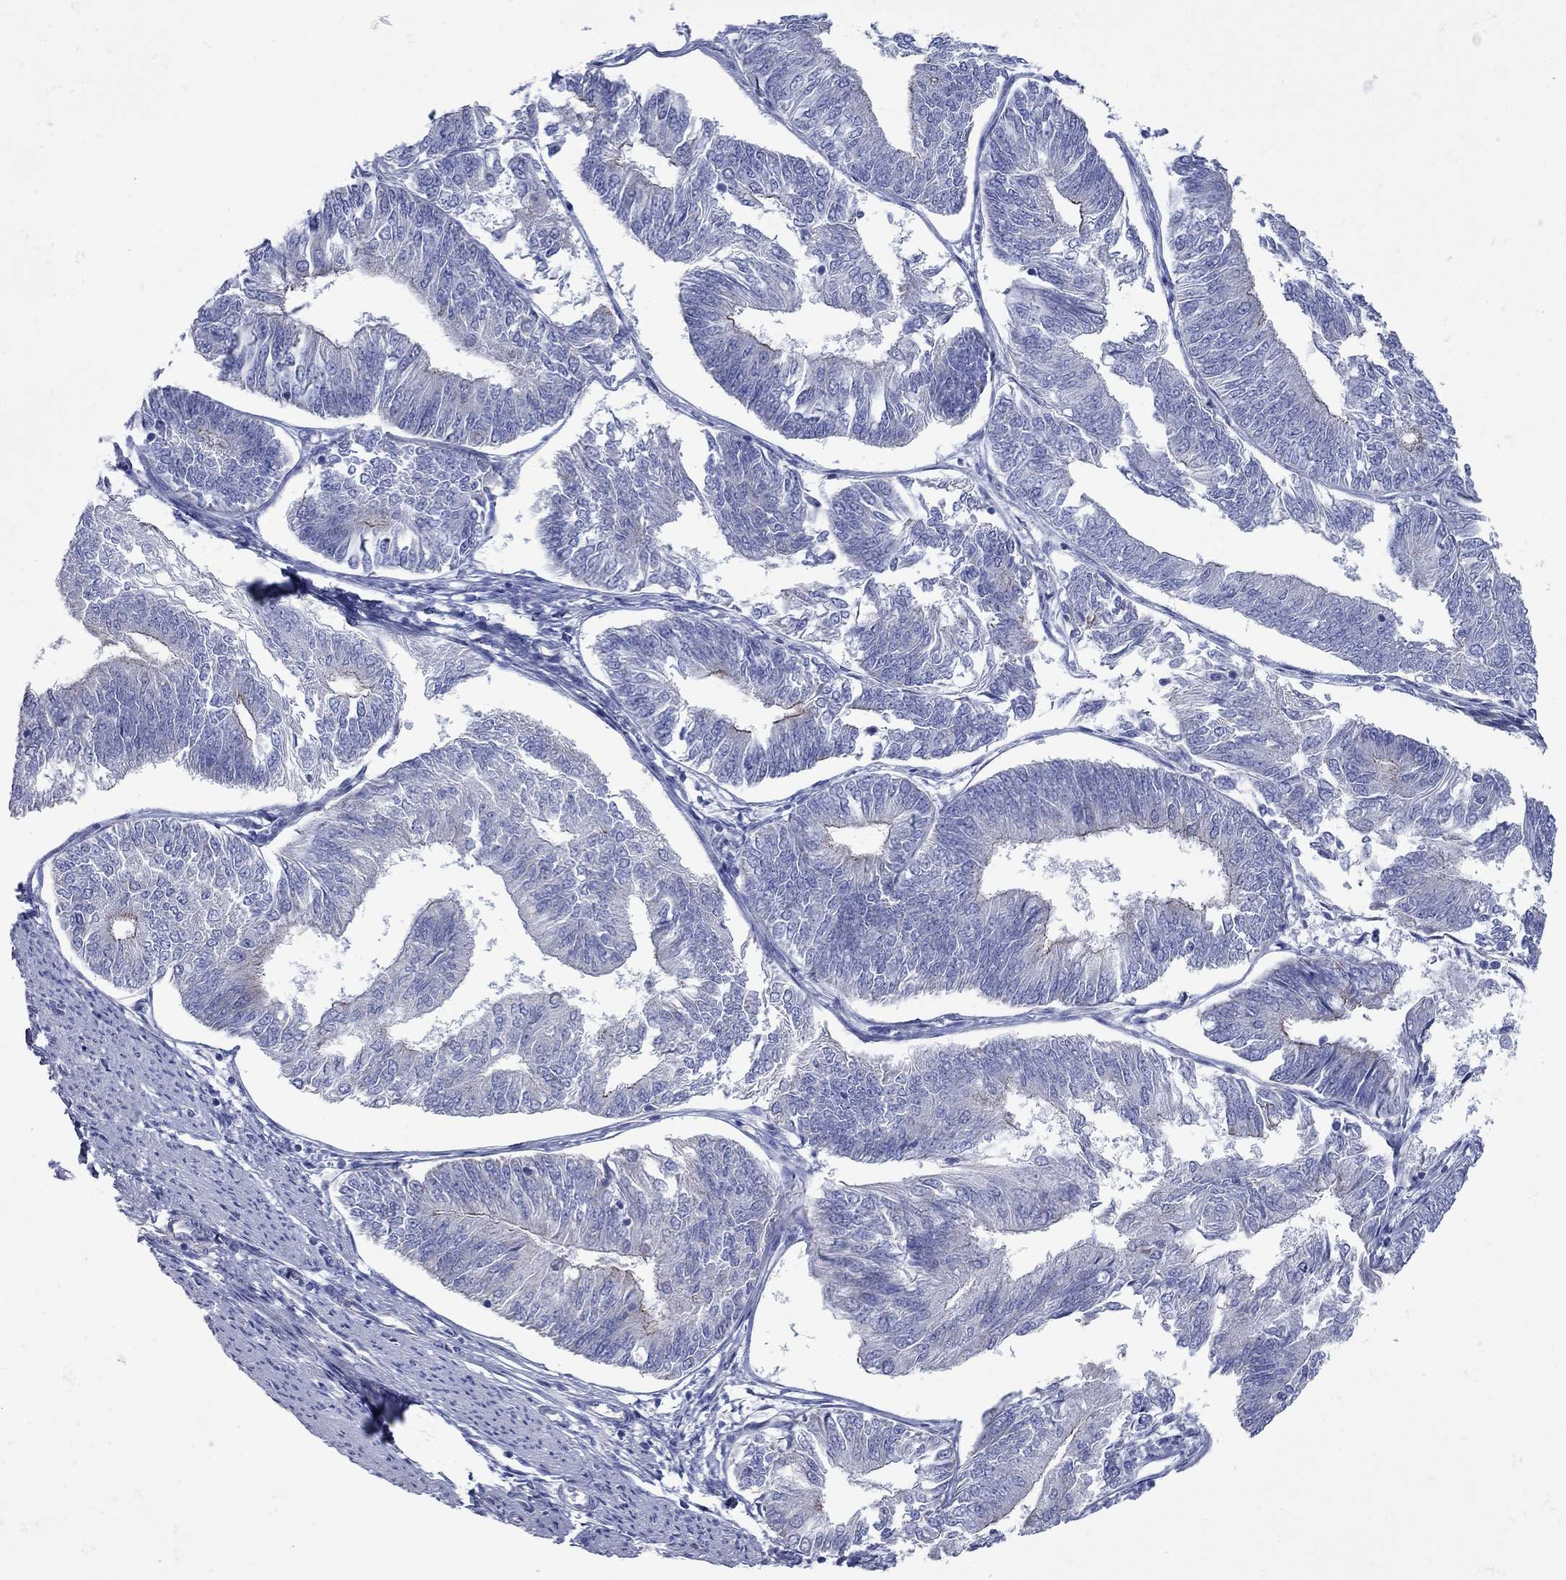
{"staining": {"intensity": "moderate", "quantity": "<25%", "location": "cytoplasmic/membranous"}, "tissue": "endometrial cancer", "cell_type": "Tumor cells", "image_type": "cancer", "snomed": [{"axis": "morphology", "description": "Adenocarcinoma, NOS"}, {"axis": "topography", "description": "Endometrium"}], "caption": "Endometrial cancer was stained to show a protein in brown. There is low levels of moderate cytoplasmic/membranous positivity in approximately <25% of tumor cells.", "gene": "PDZD3", "patient": {"sex": "female", "age": 58}}